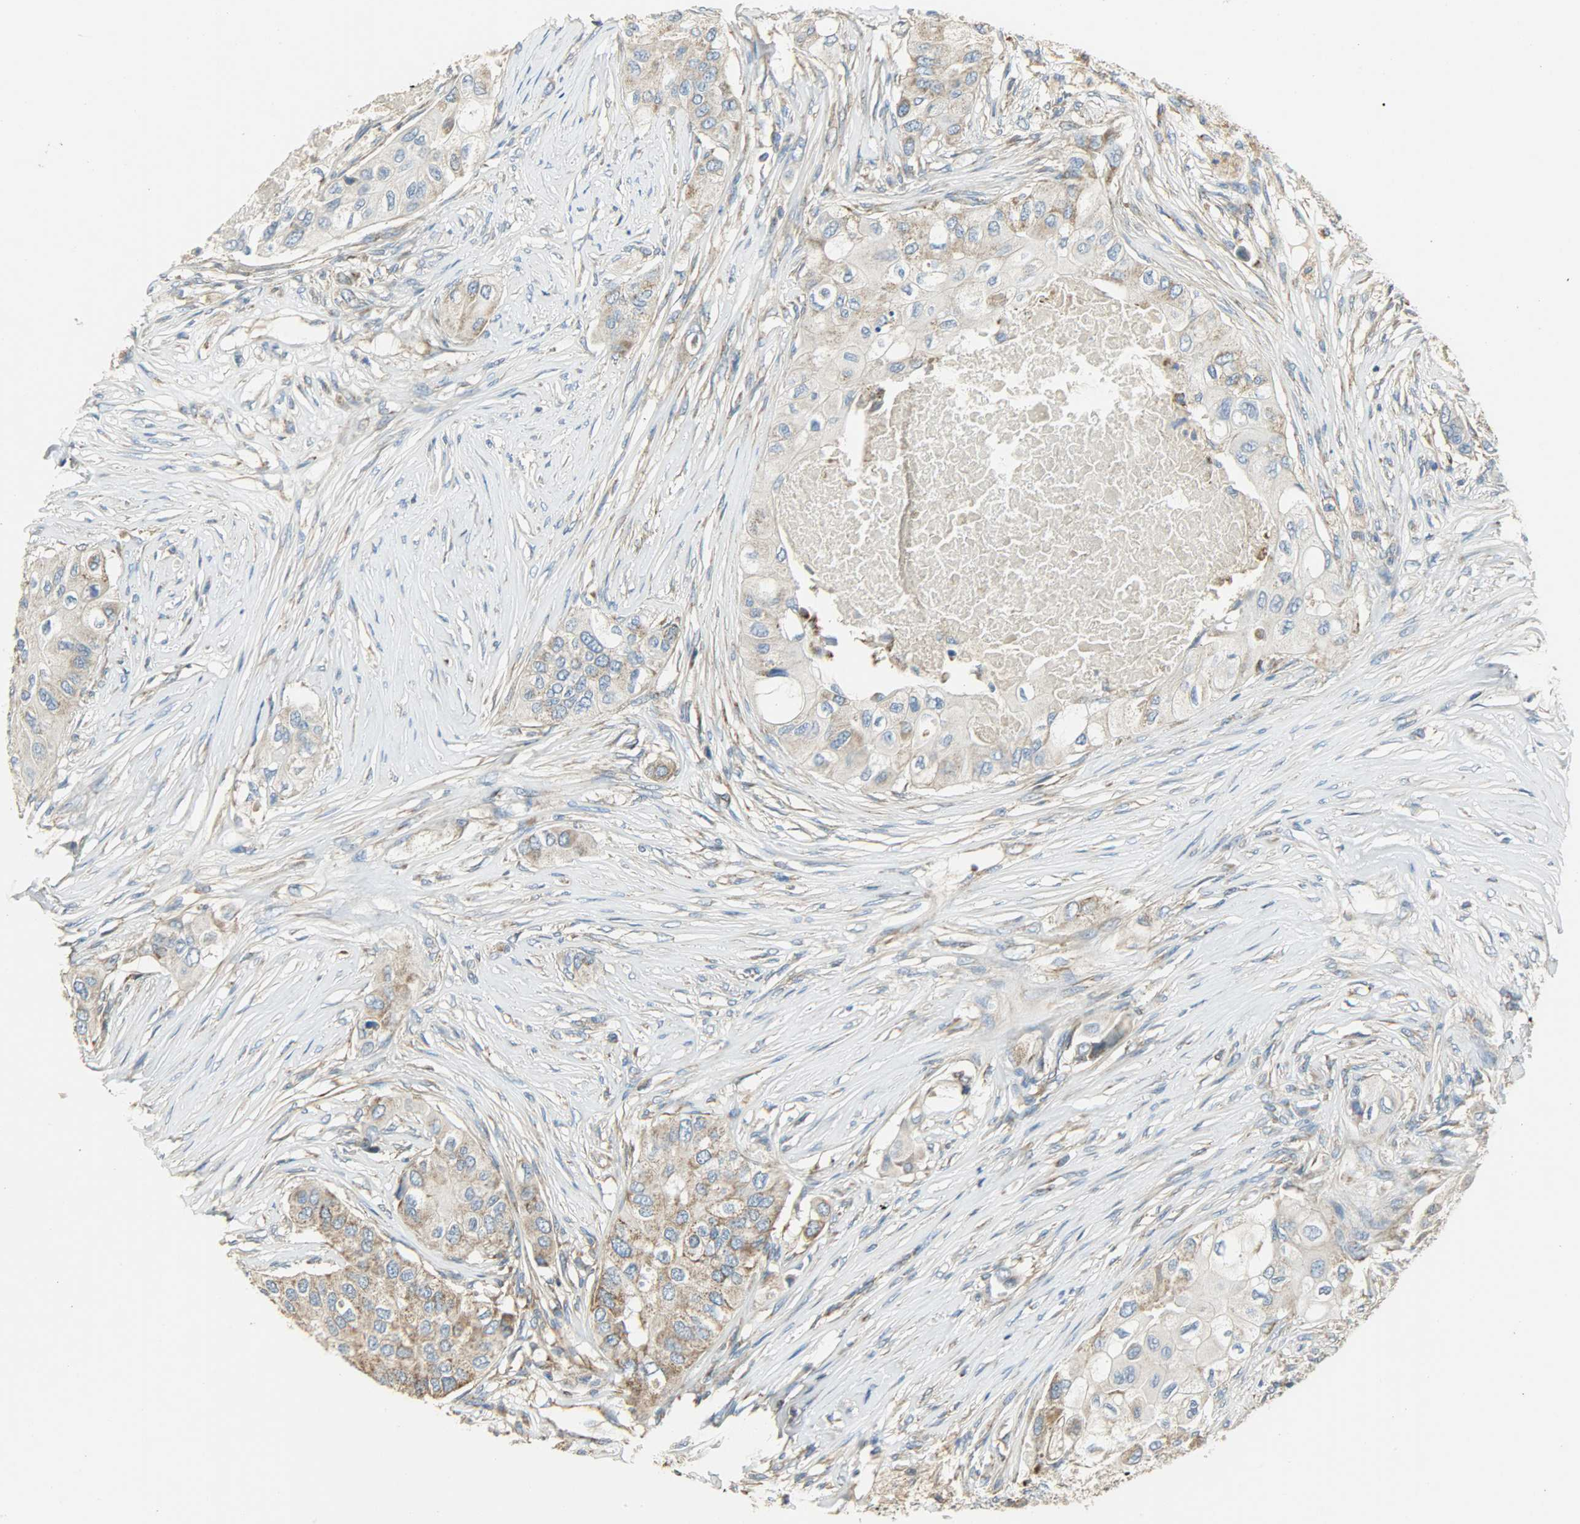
{"staining": {"intensity": "weak", "quantity": ">75%", "location": "cytoplasmic/membranous"}, "tissue": "breast cancer", "cell_type": "Tumor cells", "image_type": "cancer", "snomed": [{"axis": "morphology", "description": "Normal tissue, NOS"}, {"axis": "morphology", "description": "Duct carcinoma"}, {"axis": "topography", "description": "Breast"}], "caption": "Human breast infiltrating ductal carcinoma stained for a protein (brown) exhibits weak cytoplasmic/membranous positive staining in about >75% of tumor cells.", "gene": "NNT", "patient": {"sex": "female", "age": 49}}